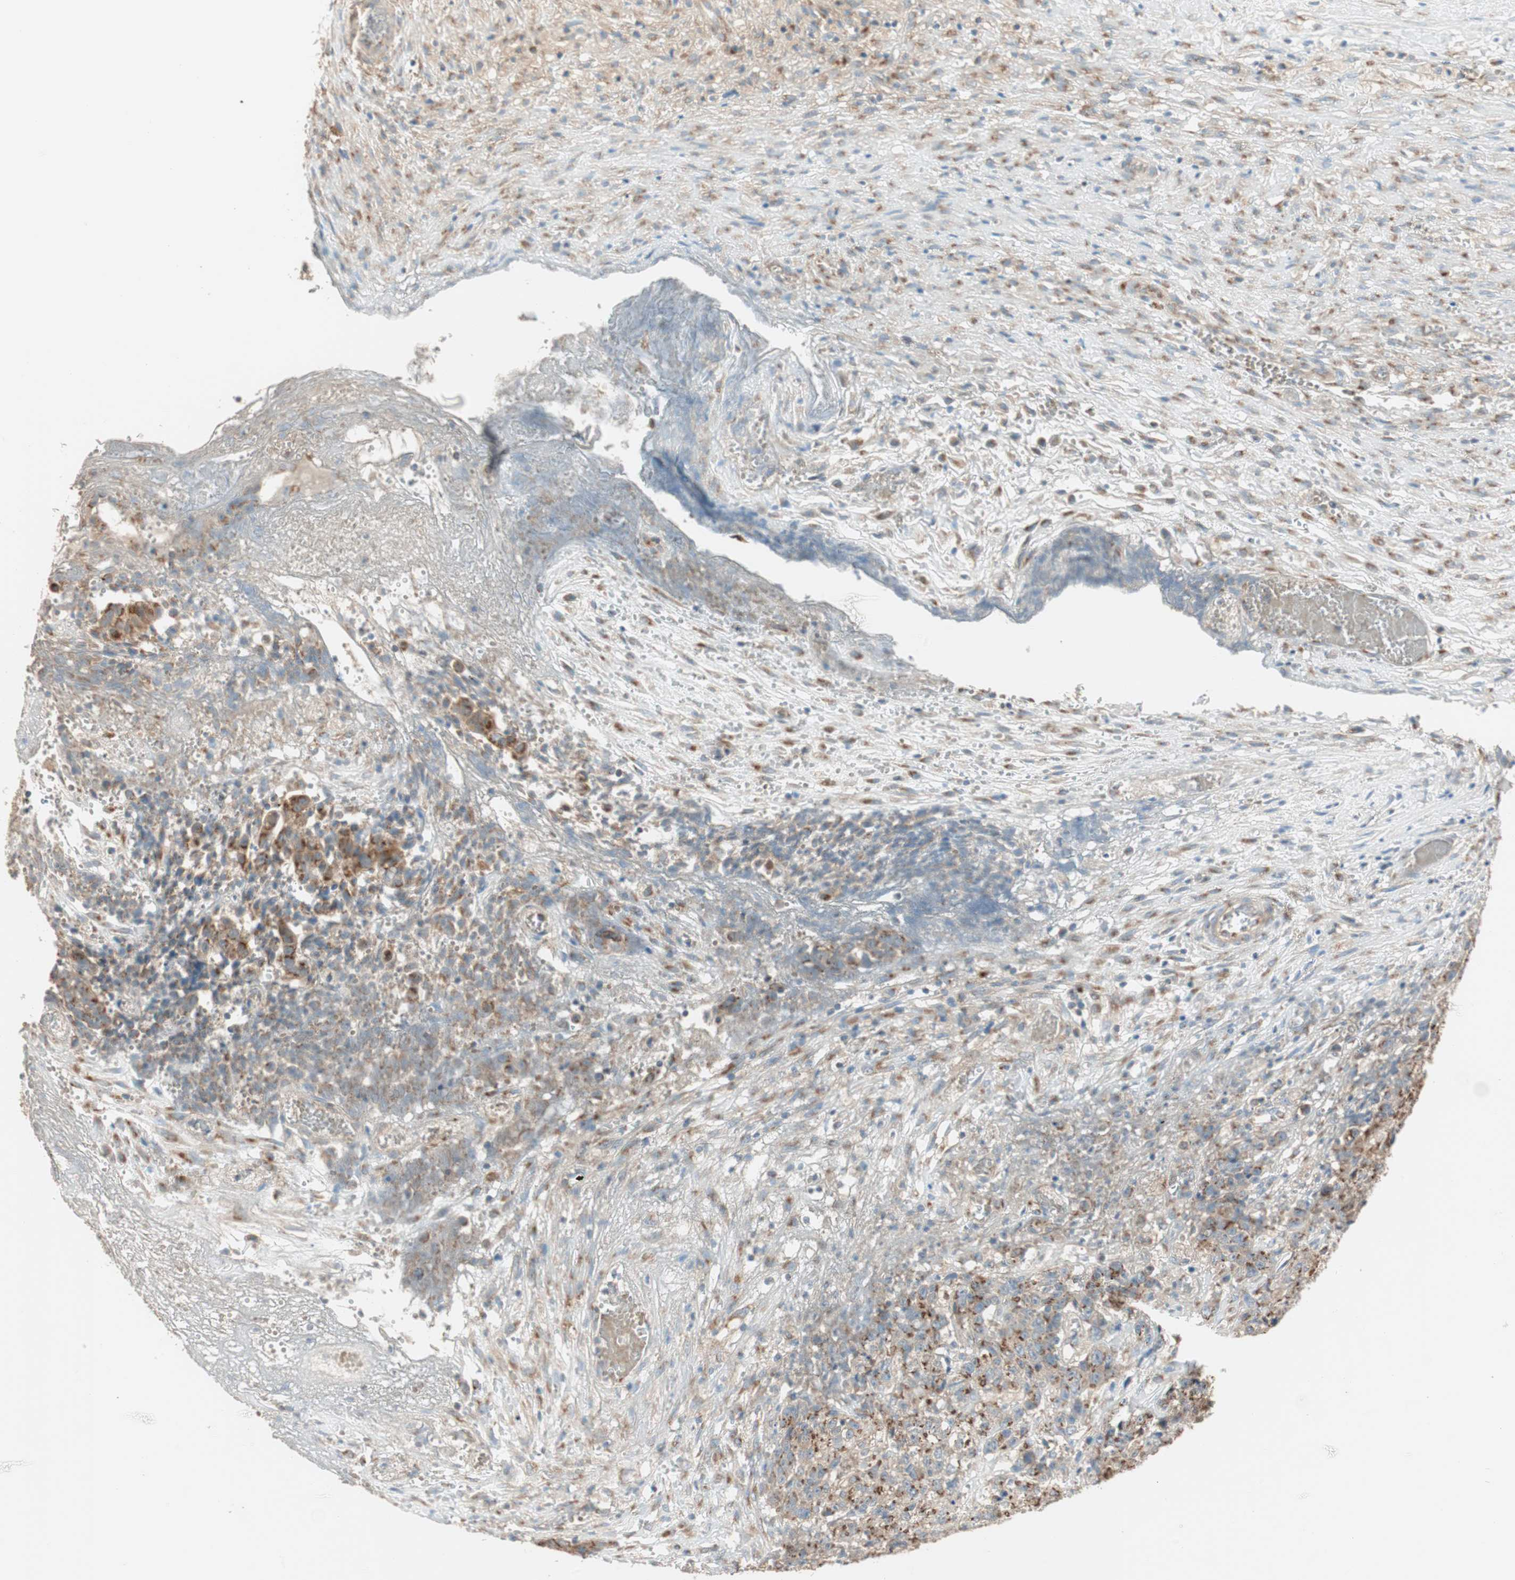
{"staining": {"intensity": "strong", "quantity": ">75%", "location": "cytoplasmic/membranous"}, "tissue": "ovarian cancer", "cell_type": "Tumor cells", "image_type": "cancer", "snomed": [{"axis": "morphology", "description": "Carcinoma, endometroid"}, {"axis": "topography", "description": "Ovary"}], "caption": "Immunohistochemical staining of ovarian cancer (endometroid carcinoma) exhibits strong cytoplasmic/membranous protein expression in about >75% of tumor cells. (Brightfield microscopy of DAB IHC at high magnification).", "gene": "SEC16A", "patient": {"sex": "female", "age": 42}}